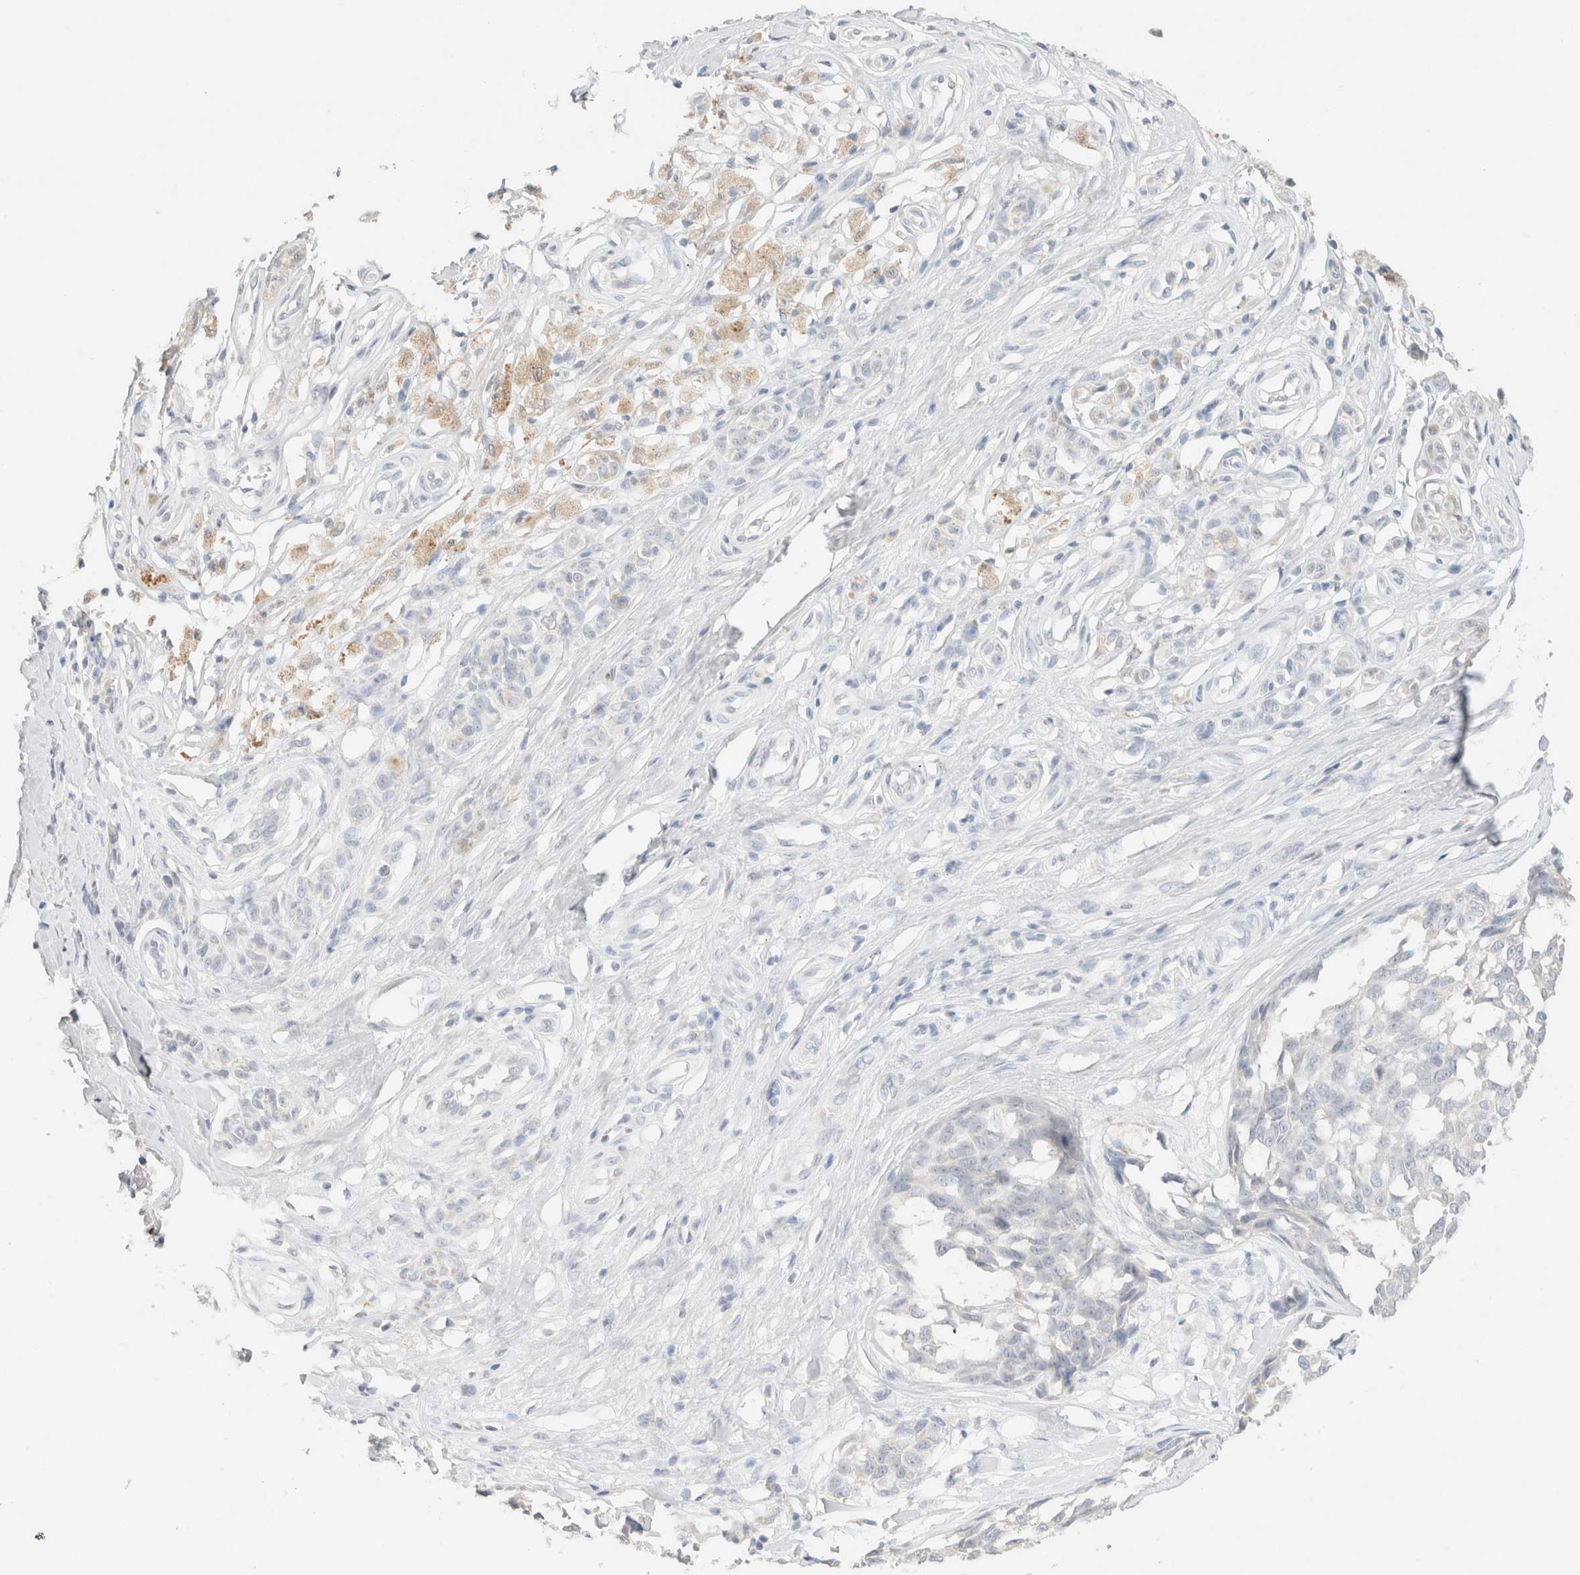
{"staining": {"intensity": "negative", "quantity": "none", "location": "none"}, "tissue": "melanoma", "cell_type": "Tumor cells", "image_type": "cancer", "snomed": [{"axis": "morphology", "description": "Malignant melanoma, NOS"}, {"axis": "topography", "description": "Skin"}], "caption": "Image shows no protein positivity in tumor cells of malignant melanoma tissue. The staining was performed using DAB to visualize the protein expression in brown, while the nuclei were stained in blue with hematoxylin (Magnification: 20x).", "gene": "CPA1", "patient": {"sex": "female", "age": 64}}